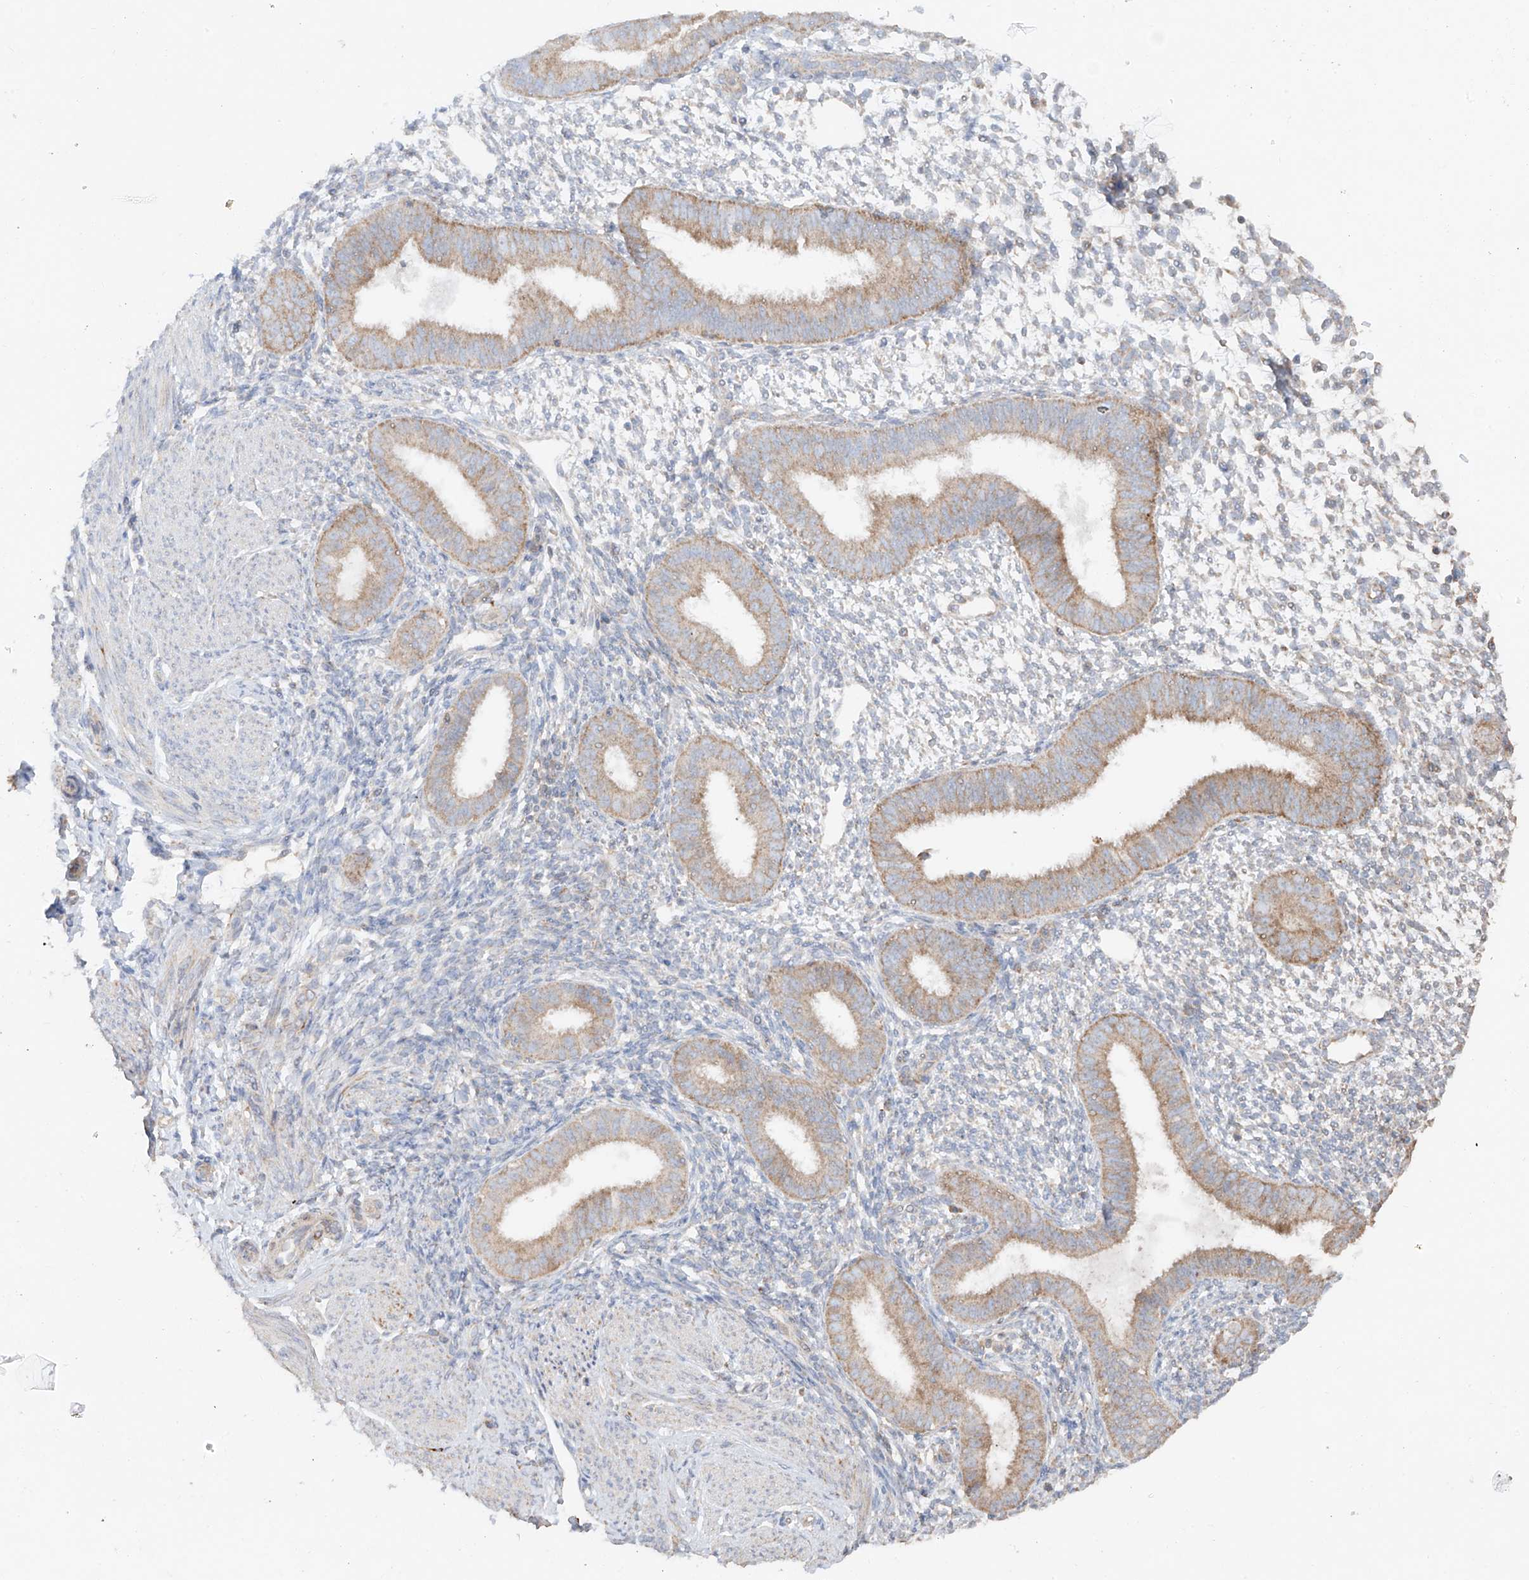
{"staining": {"intensity": "negative", "quantity": "none", "location": "none"}, "tissue": "endometrium", "cell_type": "Cells in endometrial stroma", "image_type": "normal", "snomed": [{"axis": "morphology", "description": "Normal tissue, NOS"}, {"axis": "topography", "description": "Uterus"}, {"axis": "topography", "description": "Endometrium"}], "caption": "A micrograph of endometrium stained for a protein reveals no brown staining in cells in endometrial stroma. (DAB immunohistochemistry visualized using brightfield microscopy, high magnification).", "gene": "COLGALT2", "patient": {"sex": "female", "age": 48}}